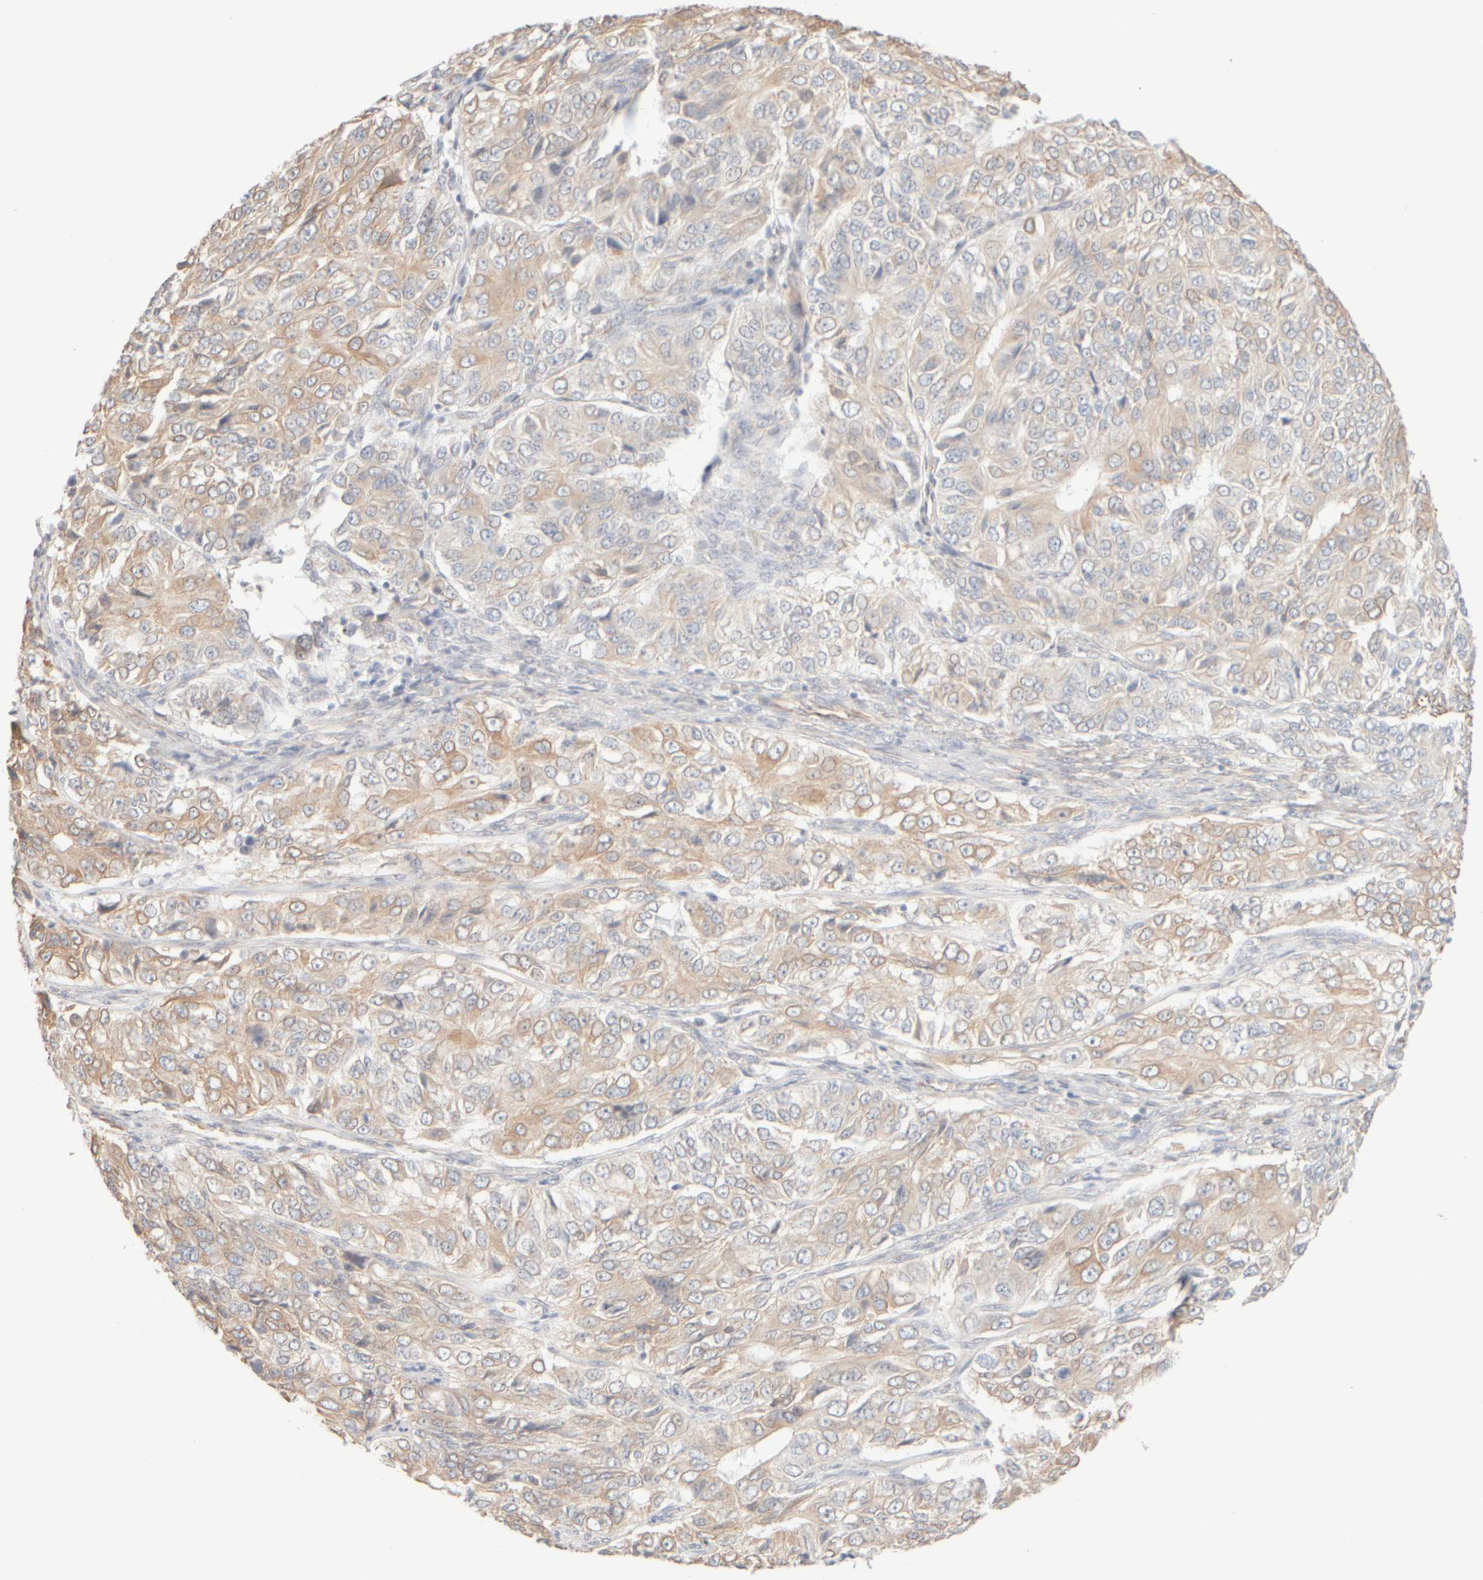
{"staining": {"intensity": "weak", "quantity": ">75%", "location": "cytoplasmic/membranous"}, "tissue": "ovarian cancer", "cell_type": "Tumor cells", "image_type": "cancer", "snomed": [{"axis": "morphology", "description": "Carcinoma, endometroid"}, {"axis": "topography", "description": "Ovary"}], "caption": "This is an image of immunohistochemistry (IHC) staining of ovarian cancer, which shows weak expression in the cytoplasmic/membranous of tumor cells.", "gene": "KRT15", "patient": {"sex": "female", "age": 51}}